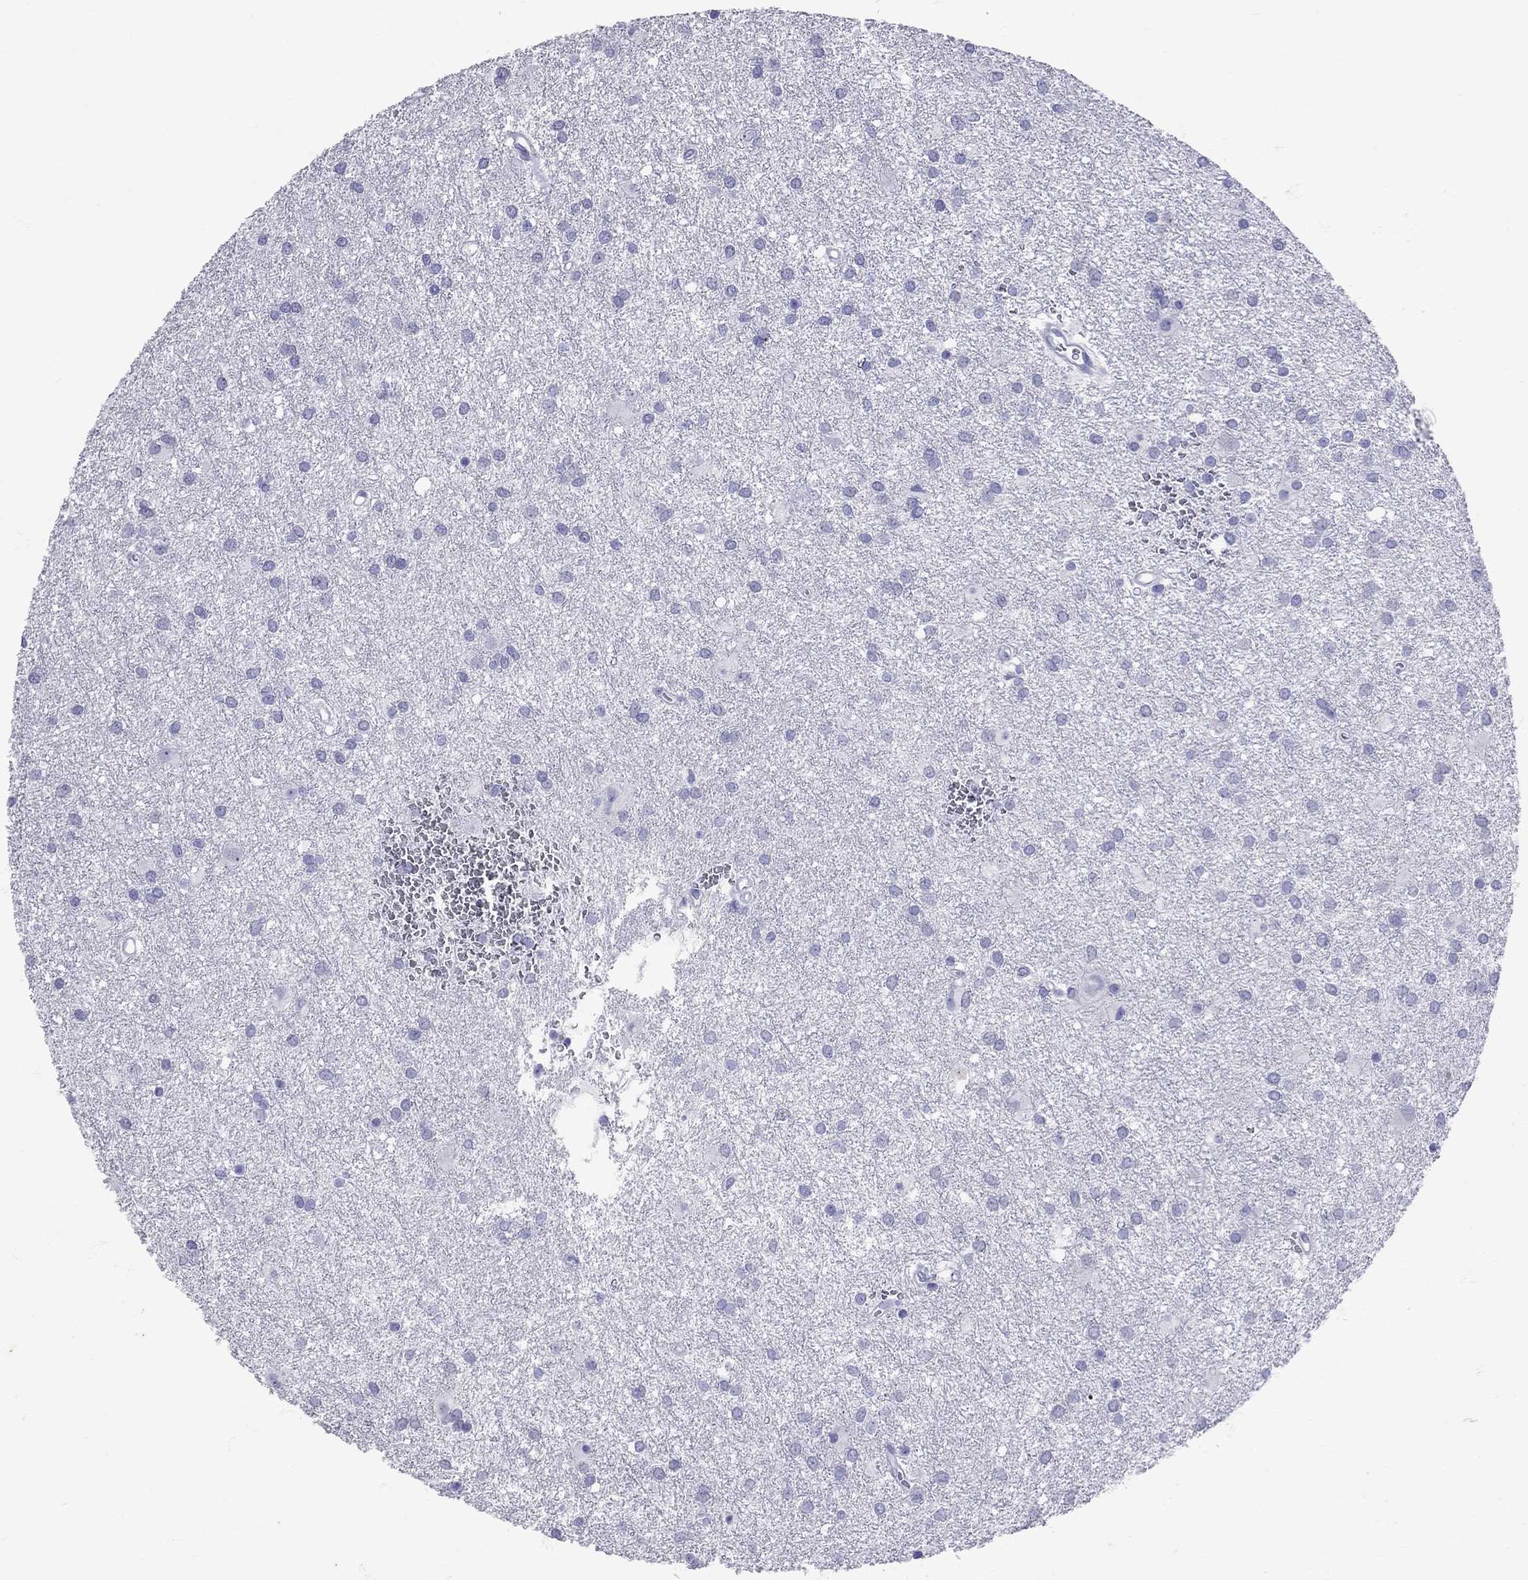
{"staining": {"intensity": "negative", "quantity": "none", "location": "none"}, "tissue": "glioma", "cell_type": "Tumor cells", "image_type": "cancer", "snomed": [{"axis": "morphology", "description": "Glioma, malignant, Low grade"}, {"axis": "topography", "description": "Brain"}], "caption": "IHC micrograph of neoplastic tissue: human glioma stained with DAB displays no significant protein staining in tumor cells.", "gene": "AVP", "patient": {"sex": "male", "age": 58}}